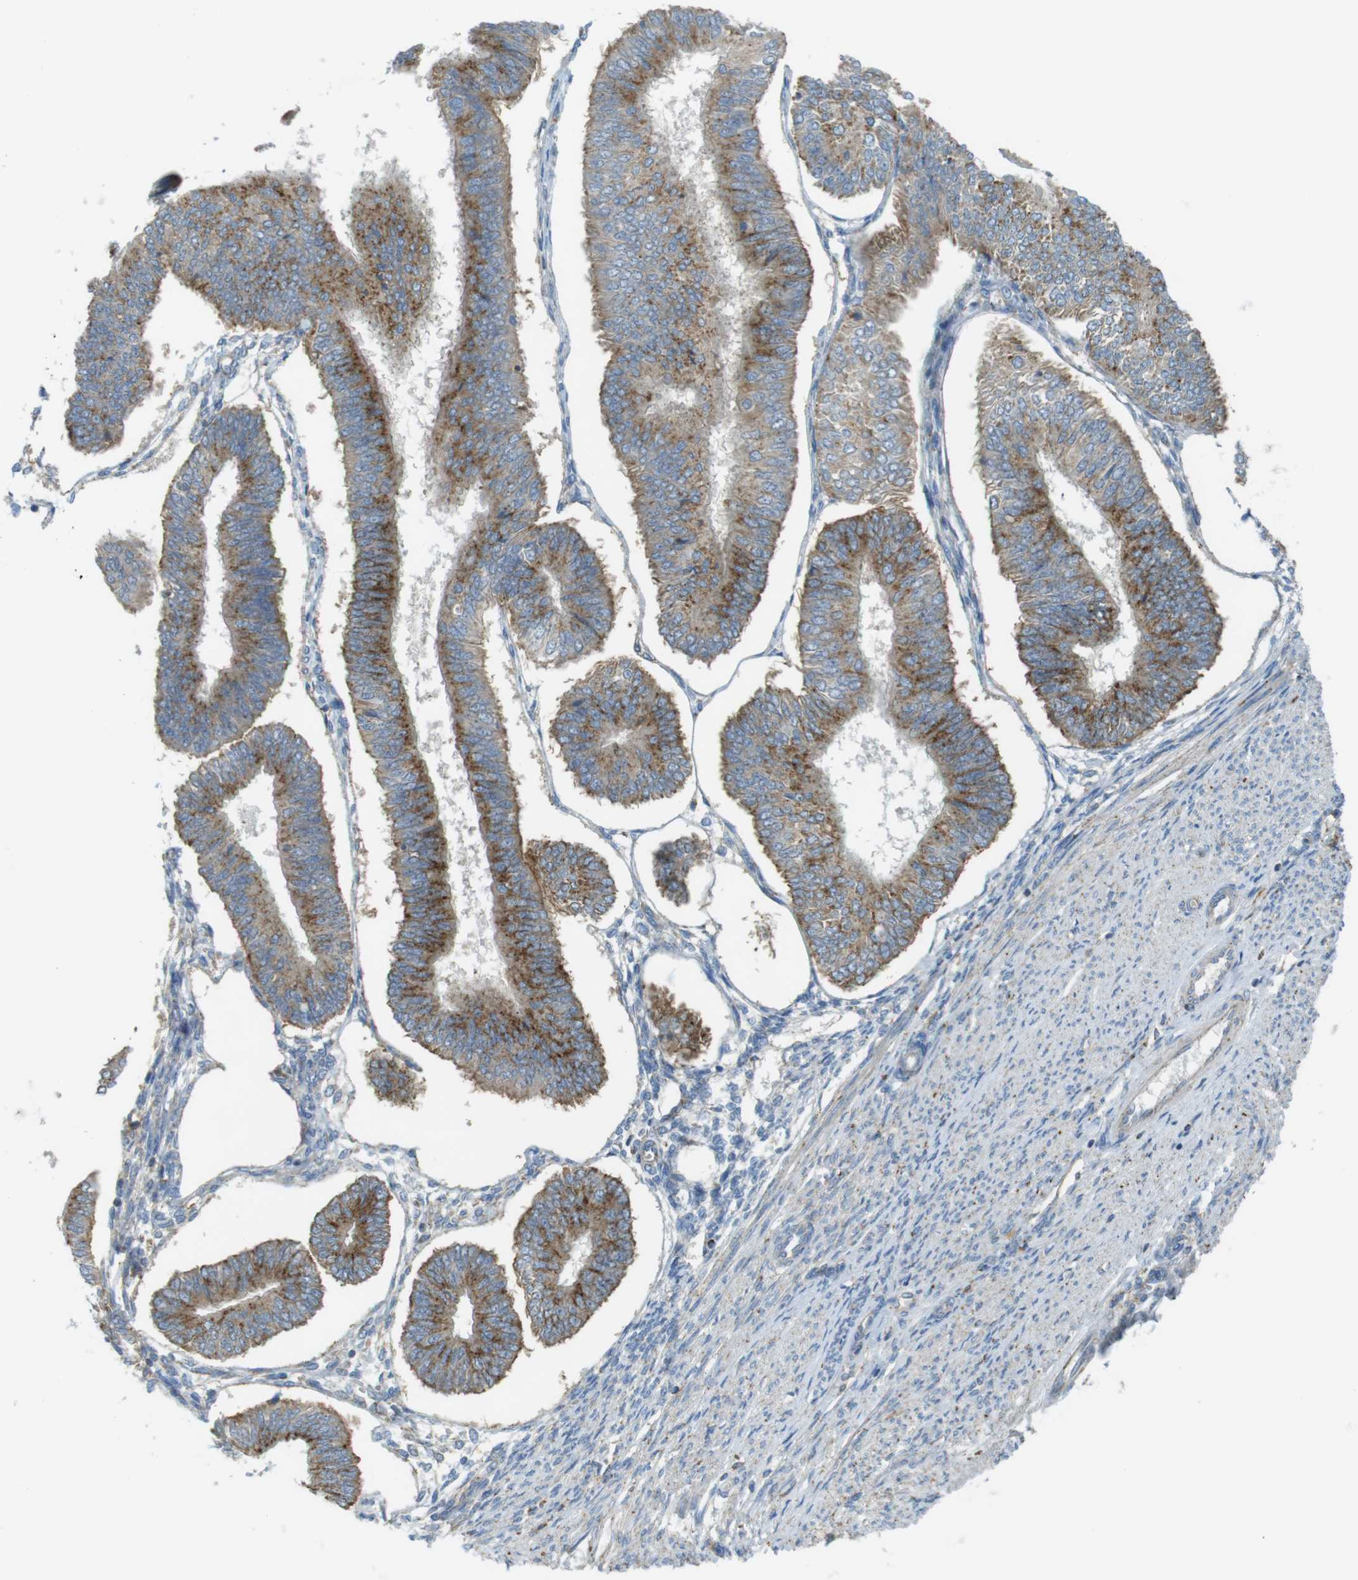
{"staining": {"intensity": "moderate", "quantity": ">75%", "location": "cytoplasmic/membranous"}, "tissue": "endometrial cancer", "cell_type": "Tumor cells", "image_type": "cancer", "snomed": [{"axis": "morphology", "description": "Adenocarcinoma, NOS"}, {"axis": "topography", "description": "Endometrium"}], "caption": "A histopathology image showing moderate cytoplasmic/membranous staining in approximately >75% of tumor cells in endometrial adenocarcinoma, as visualized by brown immunohistochemical staining.", "gene": "LAMP1", "patient": {"sex": "female", "age": 58}}